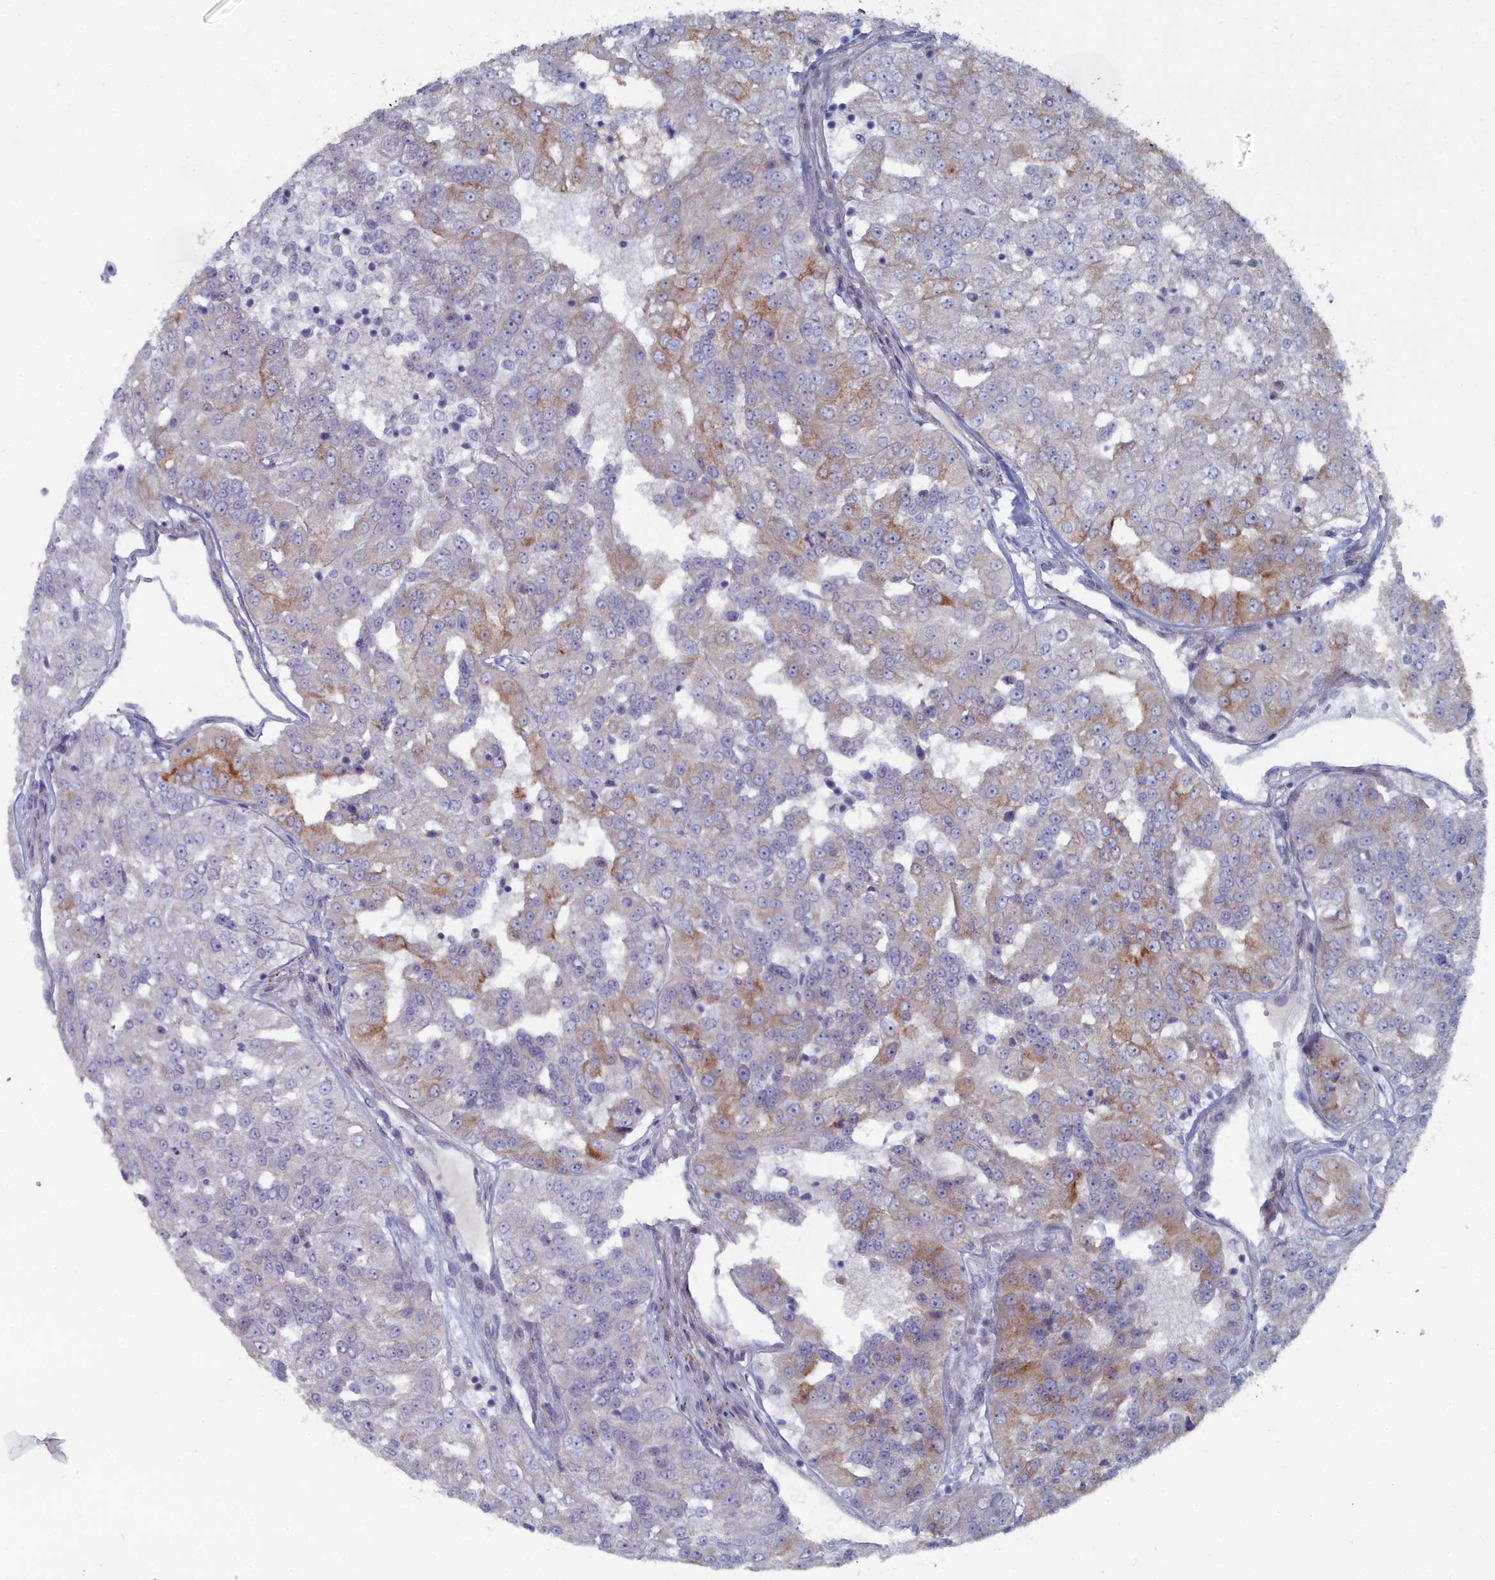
{"staining": {"intensity": "moderate", "quantity": "<25%", "location": "cytoplasmic/membranous"}, "tissue": "renal cancer", "cell_type": "Tumor cells", "image_type": "cancer", "snomed": [{"axis": "morphology", "description": "Adenocarcinoma, NOS"}, {"axis": "topography", "description": "Kidney"}], "caption": "A micrograph of renal cancer (adenocarcinoma) stained for a protein displays moderate cytoplasmic/membranous brown staining in tumor cells.", "gene": "SHISAL2A", "patient": {"sex": "female", "age": 63}}